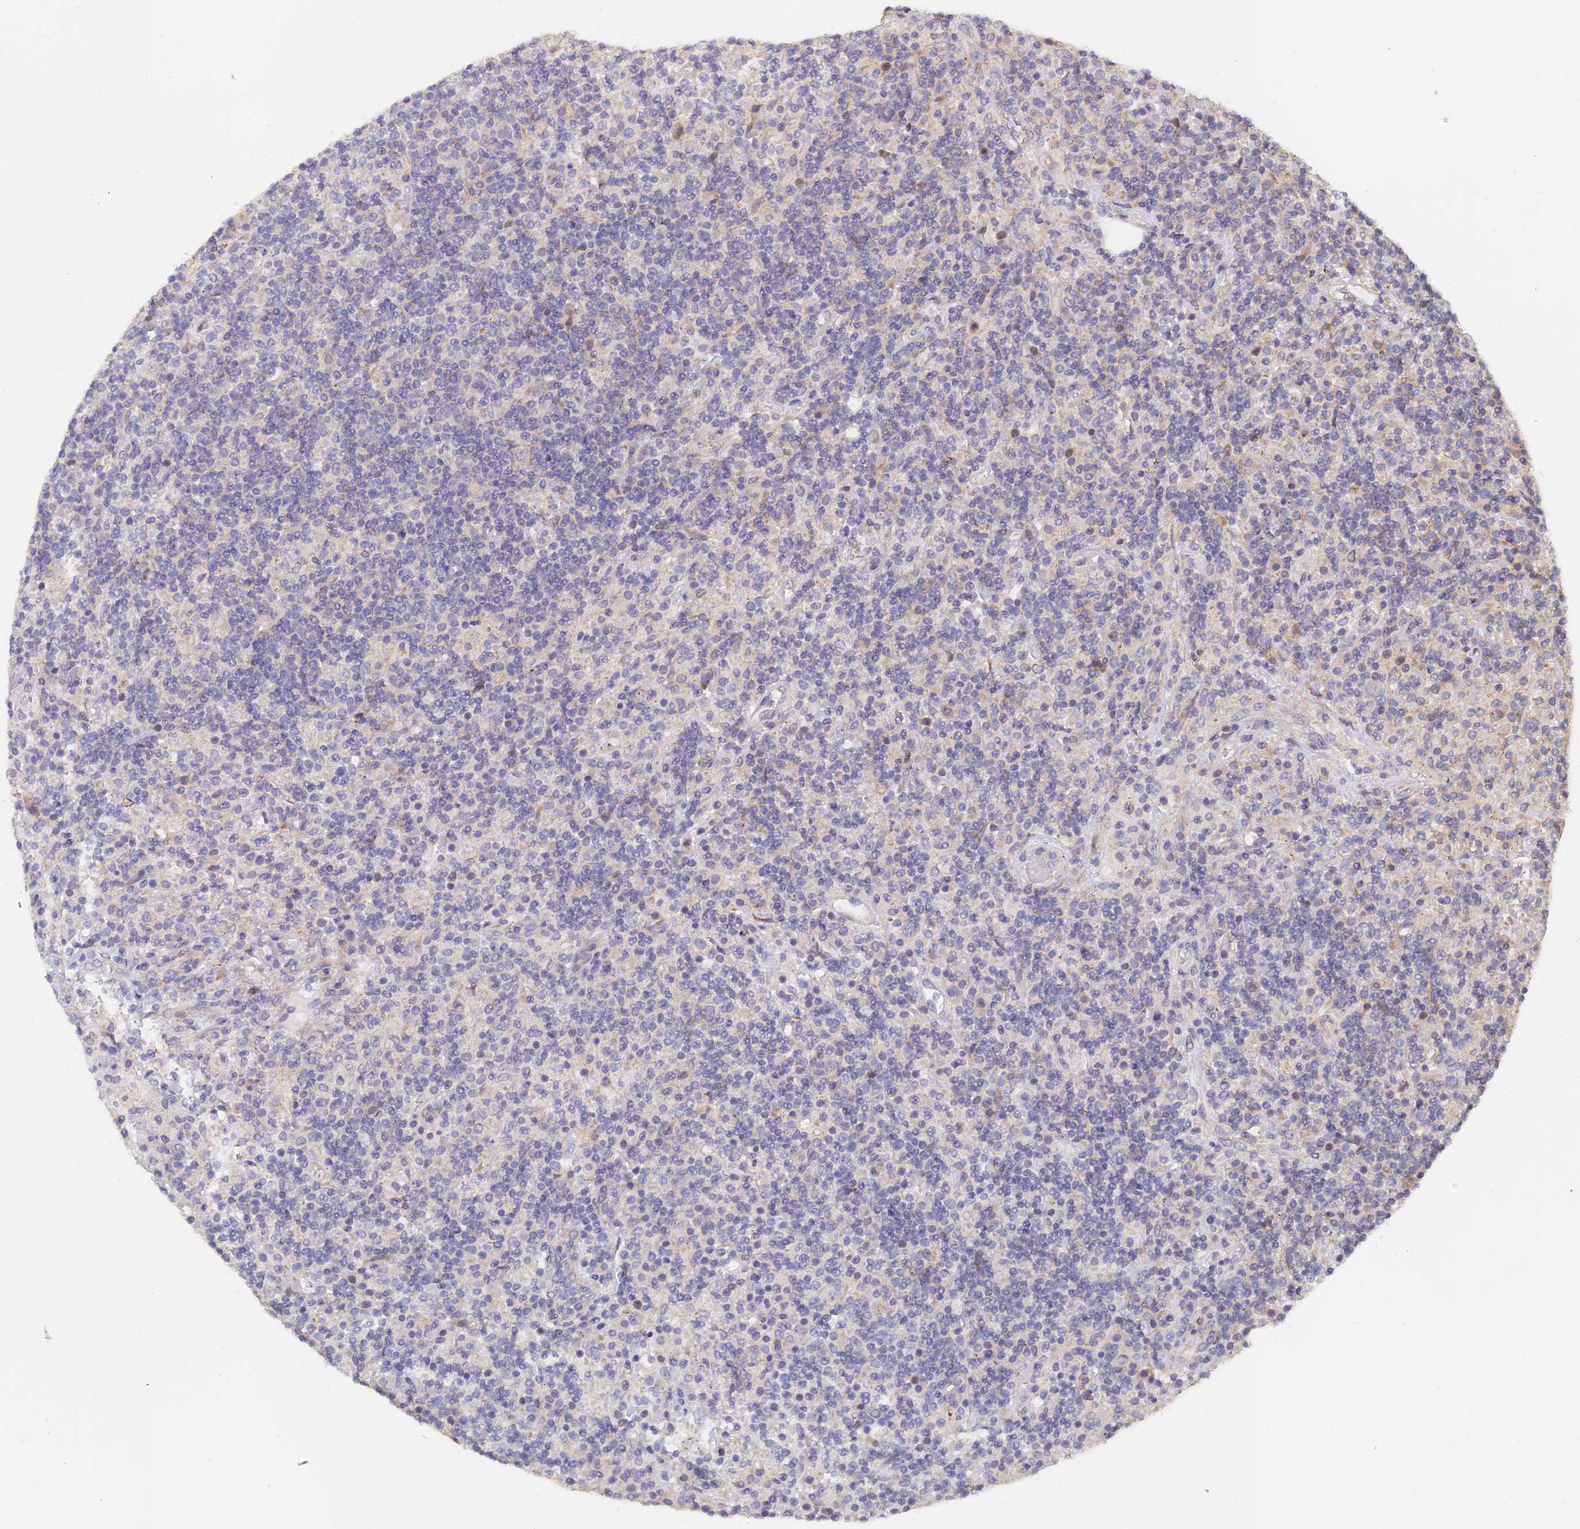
{"staining": {"intensity": "negative", "quantity": "none", "location": "none"}, "tissue": "lymphoma", "cell_type": "Tumor cells", "image_type": "cancer", "snomed": [{"axis": "morphology", "description": "Hodgkin's disease, NOS"}, {"axis": "topography", "description": "Lymph node"}], "caption": "The image exhibits no significant expression in tumor cells of lymphoma.", "gene": "ARL8B", "patient": {"sex": "male", "age": 70}}